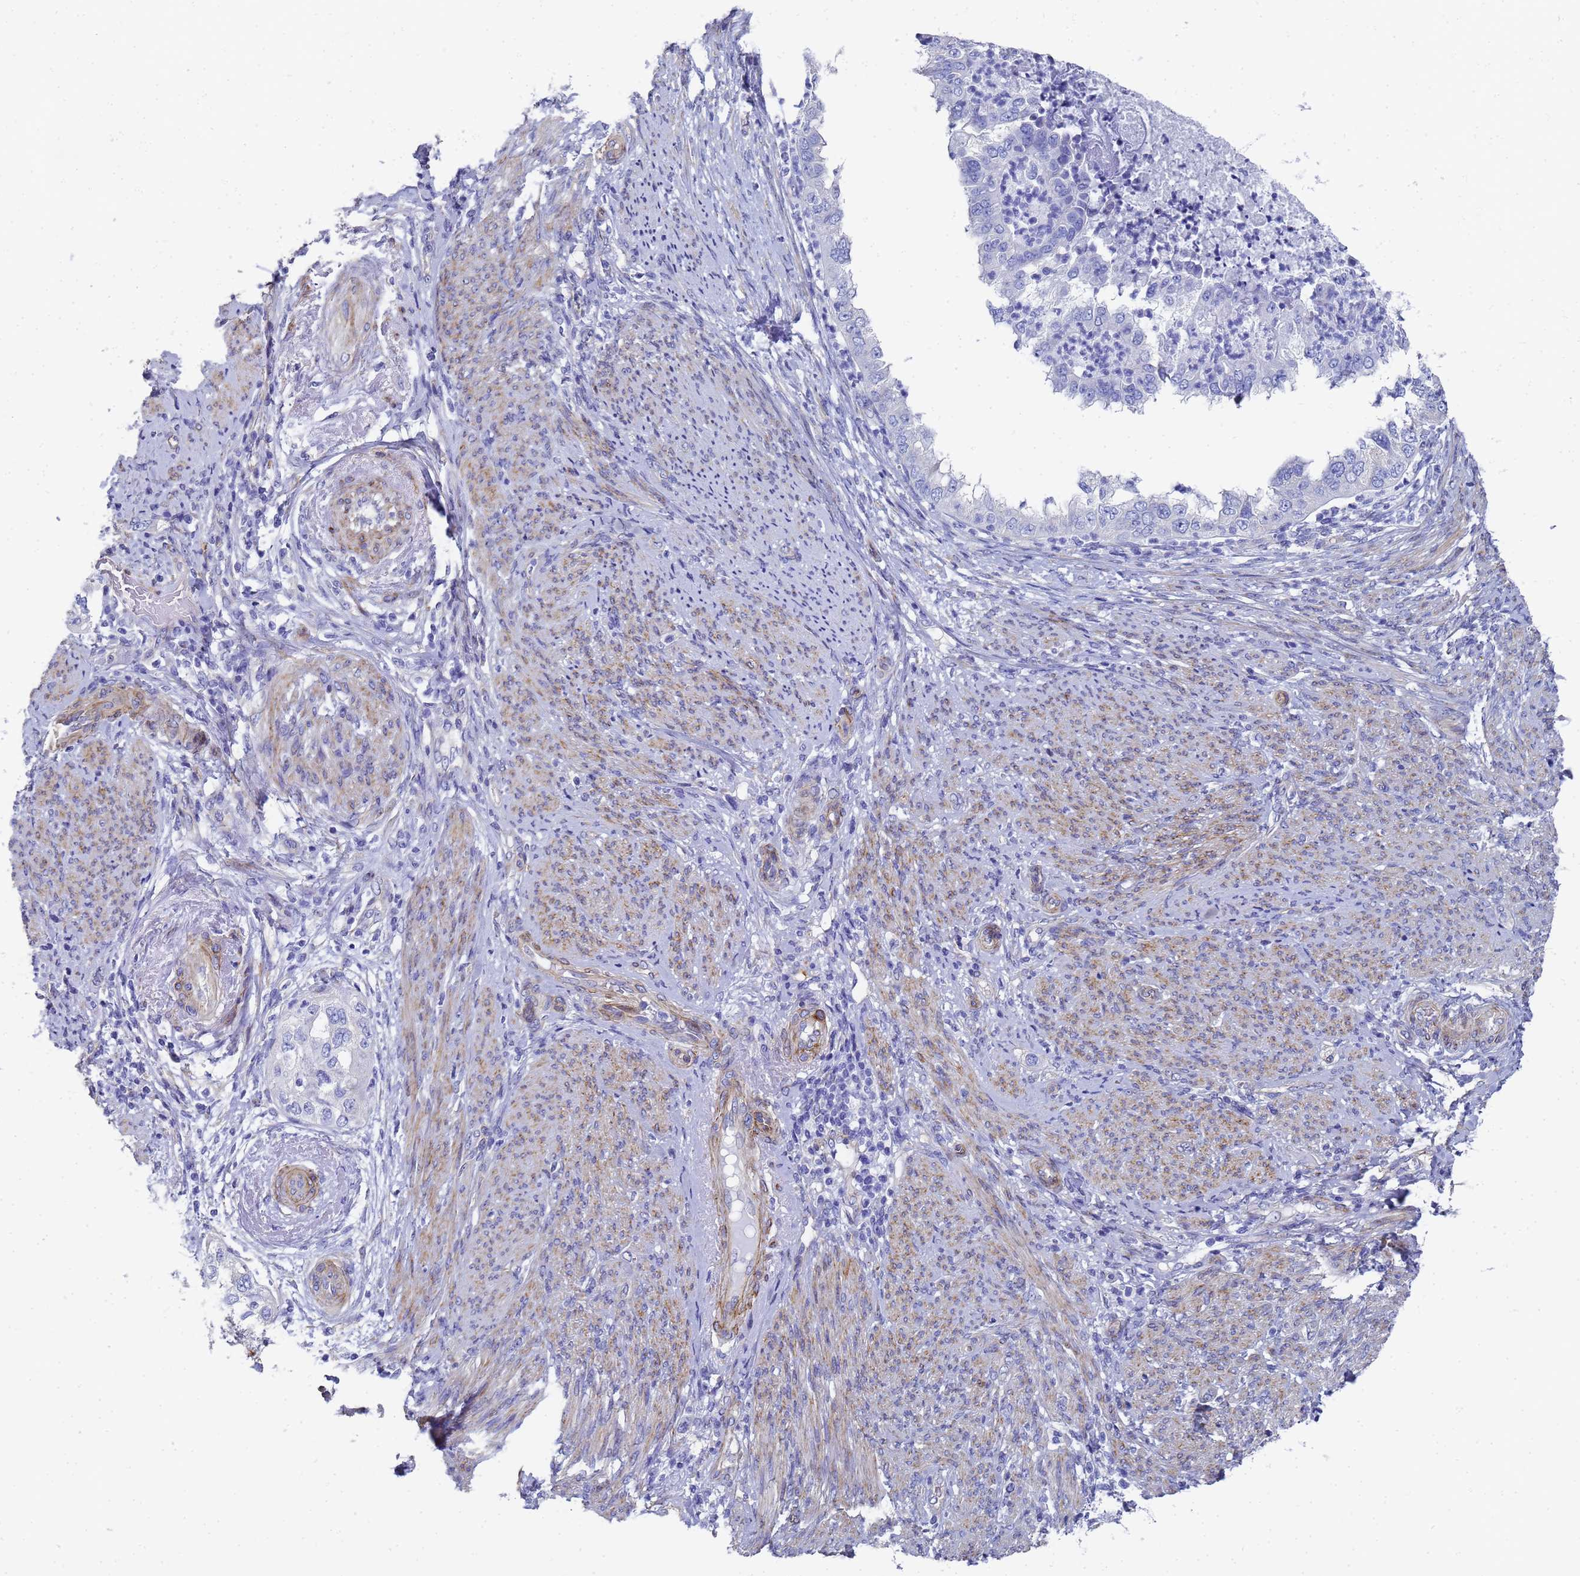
{"staining": {"intensity": "negative", "quantity": "none", "location": "none"}, "tissue": "endometrial cancer", "cell_type": "Tumor cells", "image_type": "cancer", "snomed": [{"axis": "morphology", "description": "Adenocarcinoma, NOS"}, {"axis": "topography", "description": "Endometrium"}], "caption": "IHC of endometrial cancer reveals no positivity in tumor cells. (DAB IHC with hematoxylin counter stain).", "gene": "TUBB1", "patient": {"sex": "female", "age": 85}}